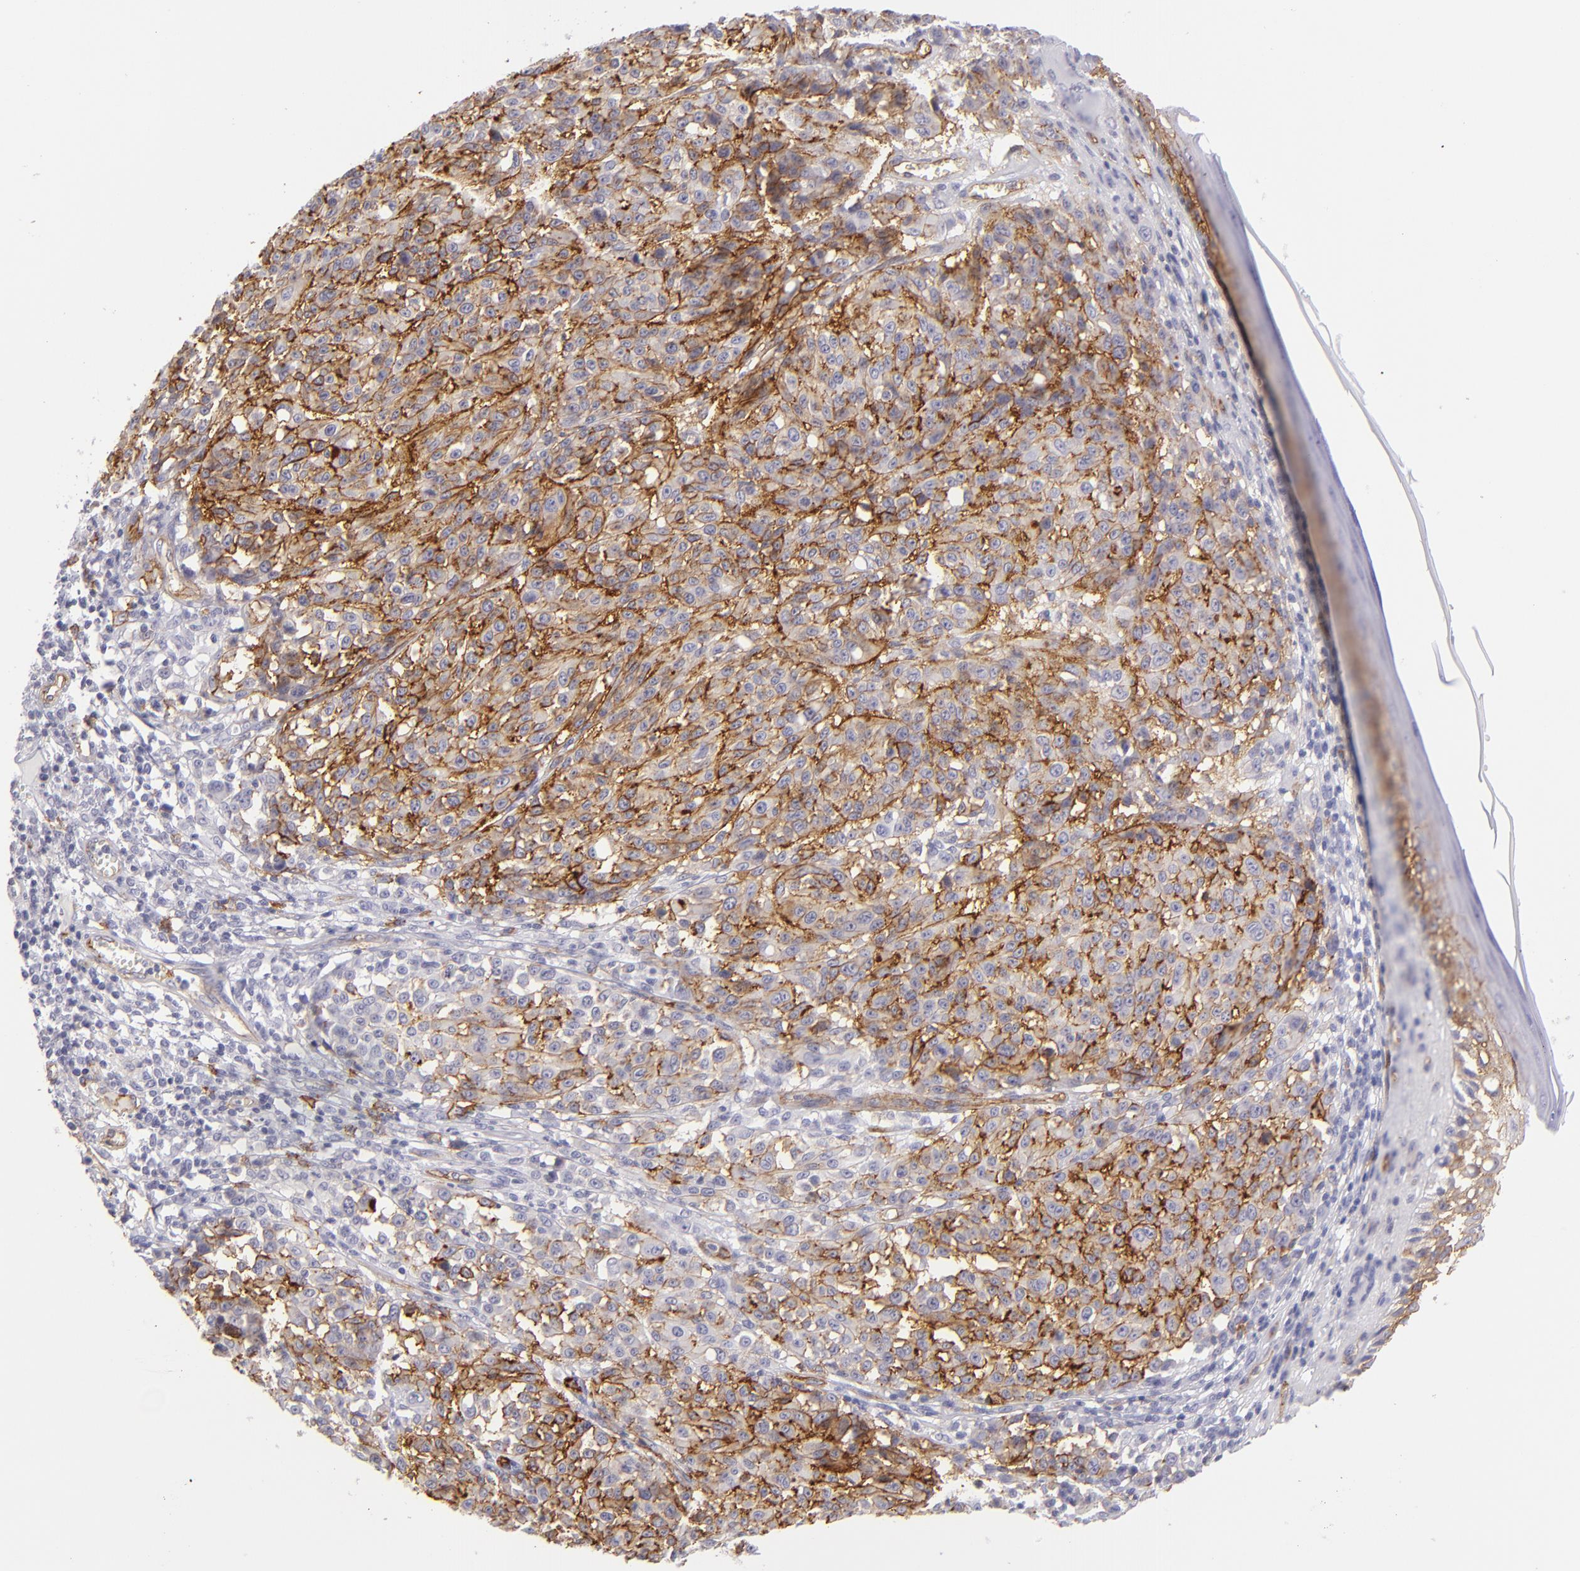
{"staining": {"intensity": "strong", "quantity": "25%-75%", "location": "cytoplasmic/membranous"}, "tissue": "melanoma", "cell_type": "Tumor cells", "image_type": "cancer", "snomed": [{"axis": "morphology", "description": "Malignant melanoma, NOS"}, {"axis": "topography", "description": "Skin"}], "caption": "Brown immunohistochemical staining in malignant melanoma shows strong cytoplasmic/membranous staining in about 25%-75% of tumor cells.", "gene": "THBD", "patient": {"sex": "female", "age": 49}}